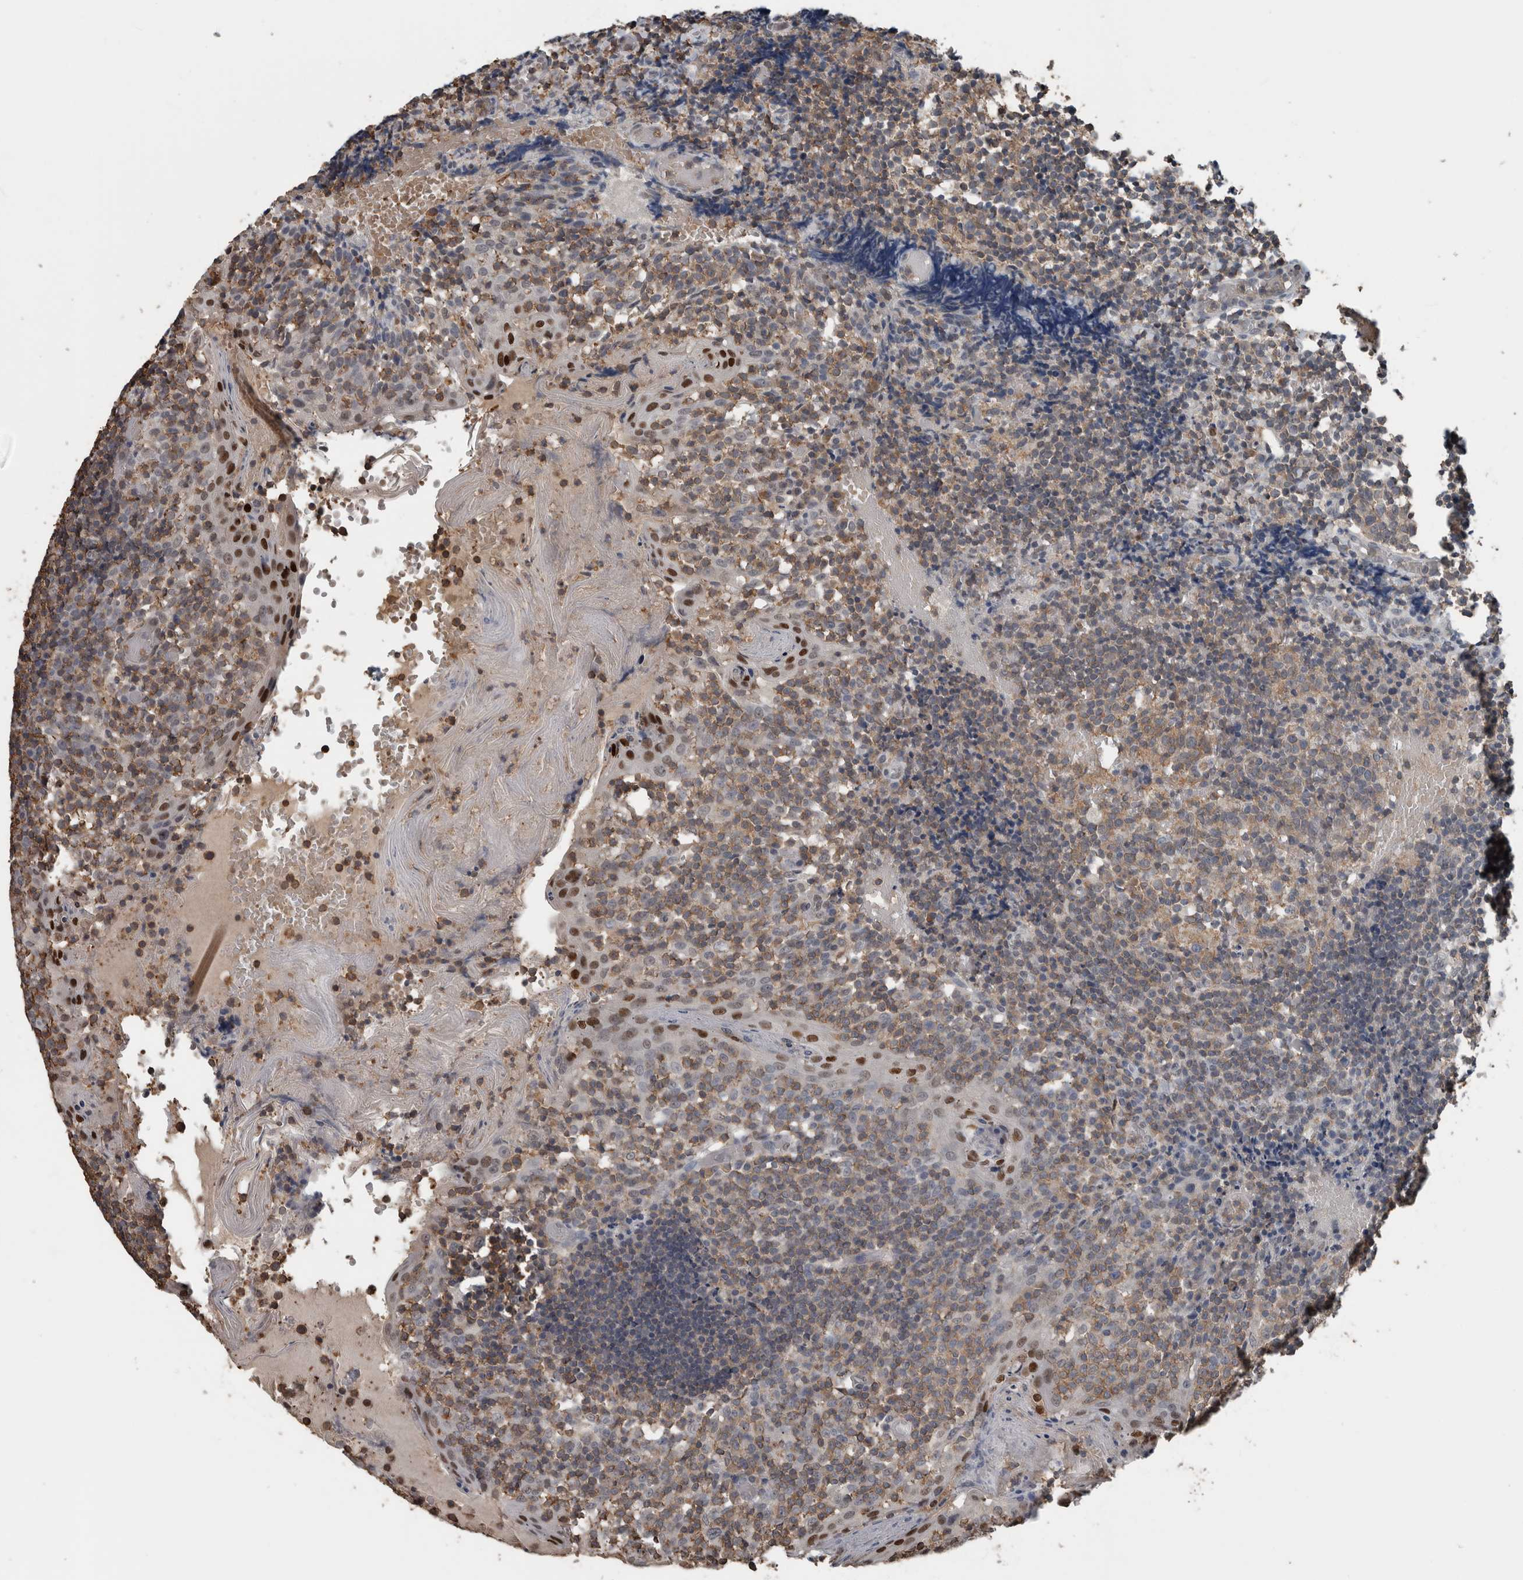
{"staining": {"intensity": "moderate", "quantity": ">75%", "location": "cytoplasmic/membranous"}, "tissue": "tonsil", "cell_type": "Germinal center cells", "image_type": "normal", "snomed": [{"axis": "morphology", "description": "Normal tissue, NOS"}, {"axis": "topography", "description": "Tonsil"}], "caption": "Immunohistochemistry histopathology image of normal tonsil stained for a protein (brown), which shows medium levels of moderate cytoplasmic/membranous staining in approximately >75% of germinal center cells.", "gene": "MAFF", "patient": {"sex": "female", "age": 19}}